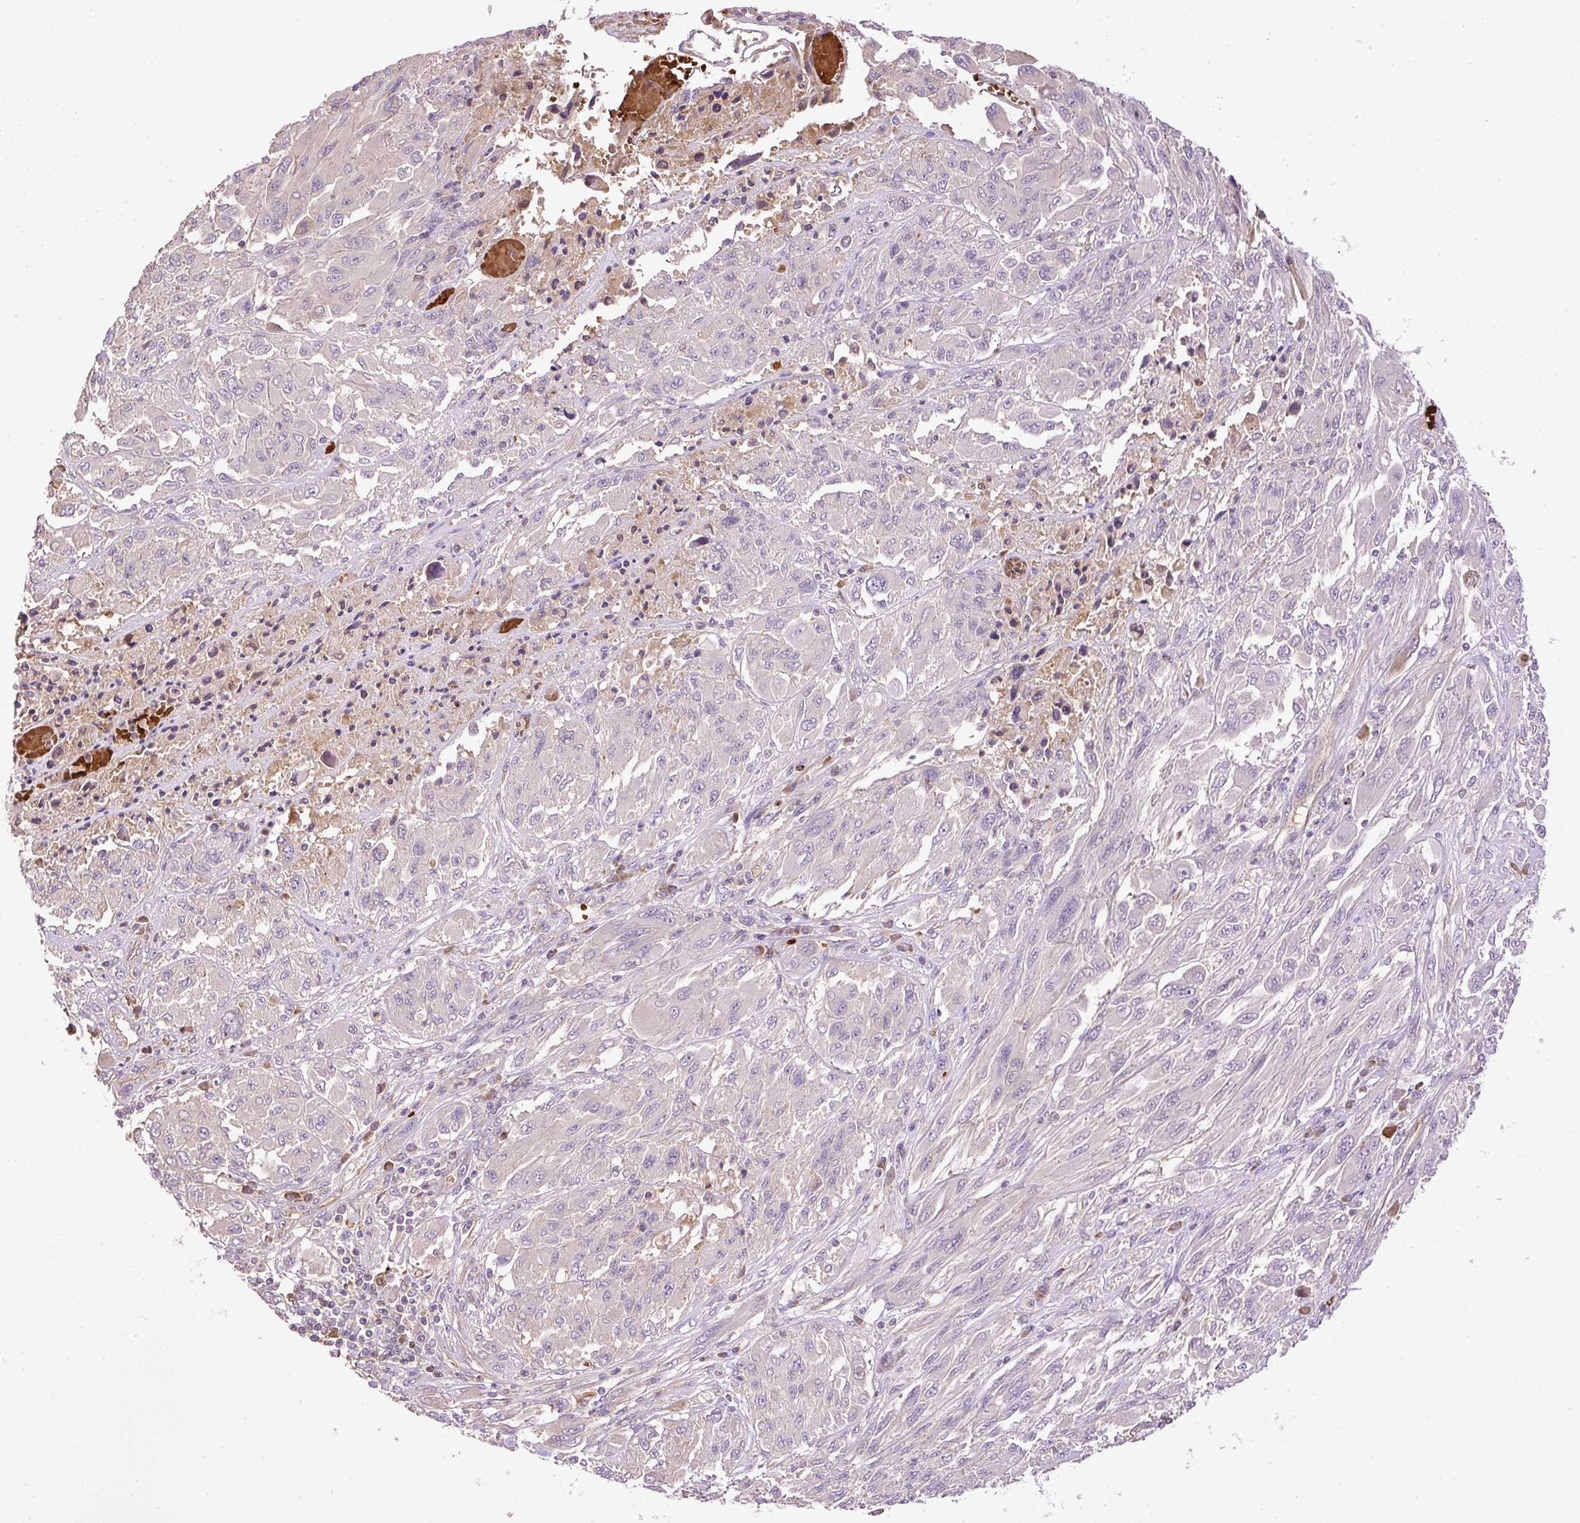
{"staining": {"intensity": "negative", "quantity": "none", "location": "none"}, "tissue": "melanoma", "cell_type": "Tumor cells", "image_type": "cancer", "snomed": [{"axis": "morphology", "description": "Malignant melanoma, NOS"}, {"axis": "topography", "description": "Skin"}], "caption": "Melanoma was stained to show a protein in brown. There is no significant expression in tumor cells. Brightfield microscopy of IHC stained with DAB (brown) and hematoxylin (blue), captured at high magnification.", "gene": "CXCL13", "patient": {"sex": "female", "age": 91}}